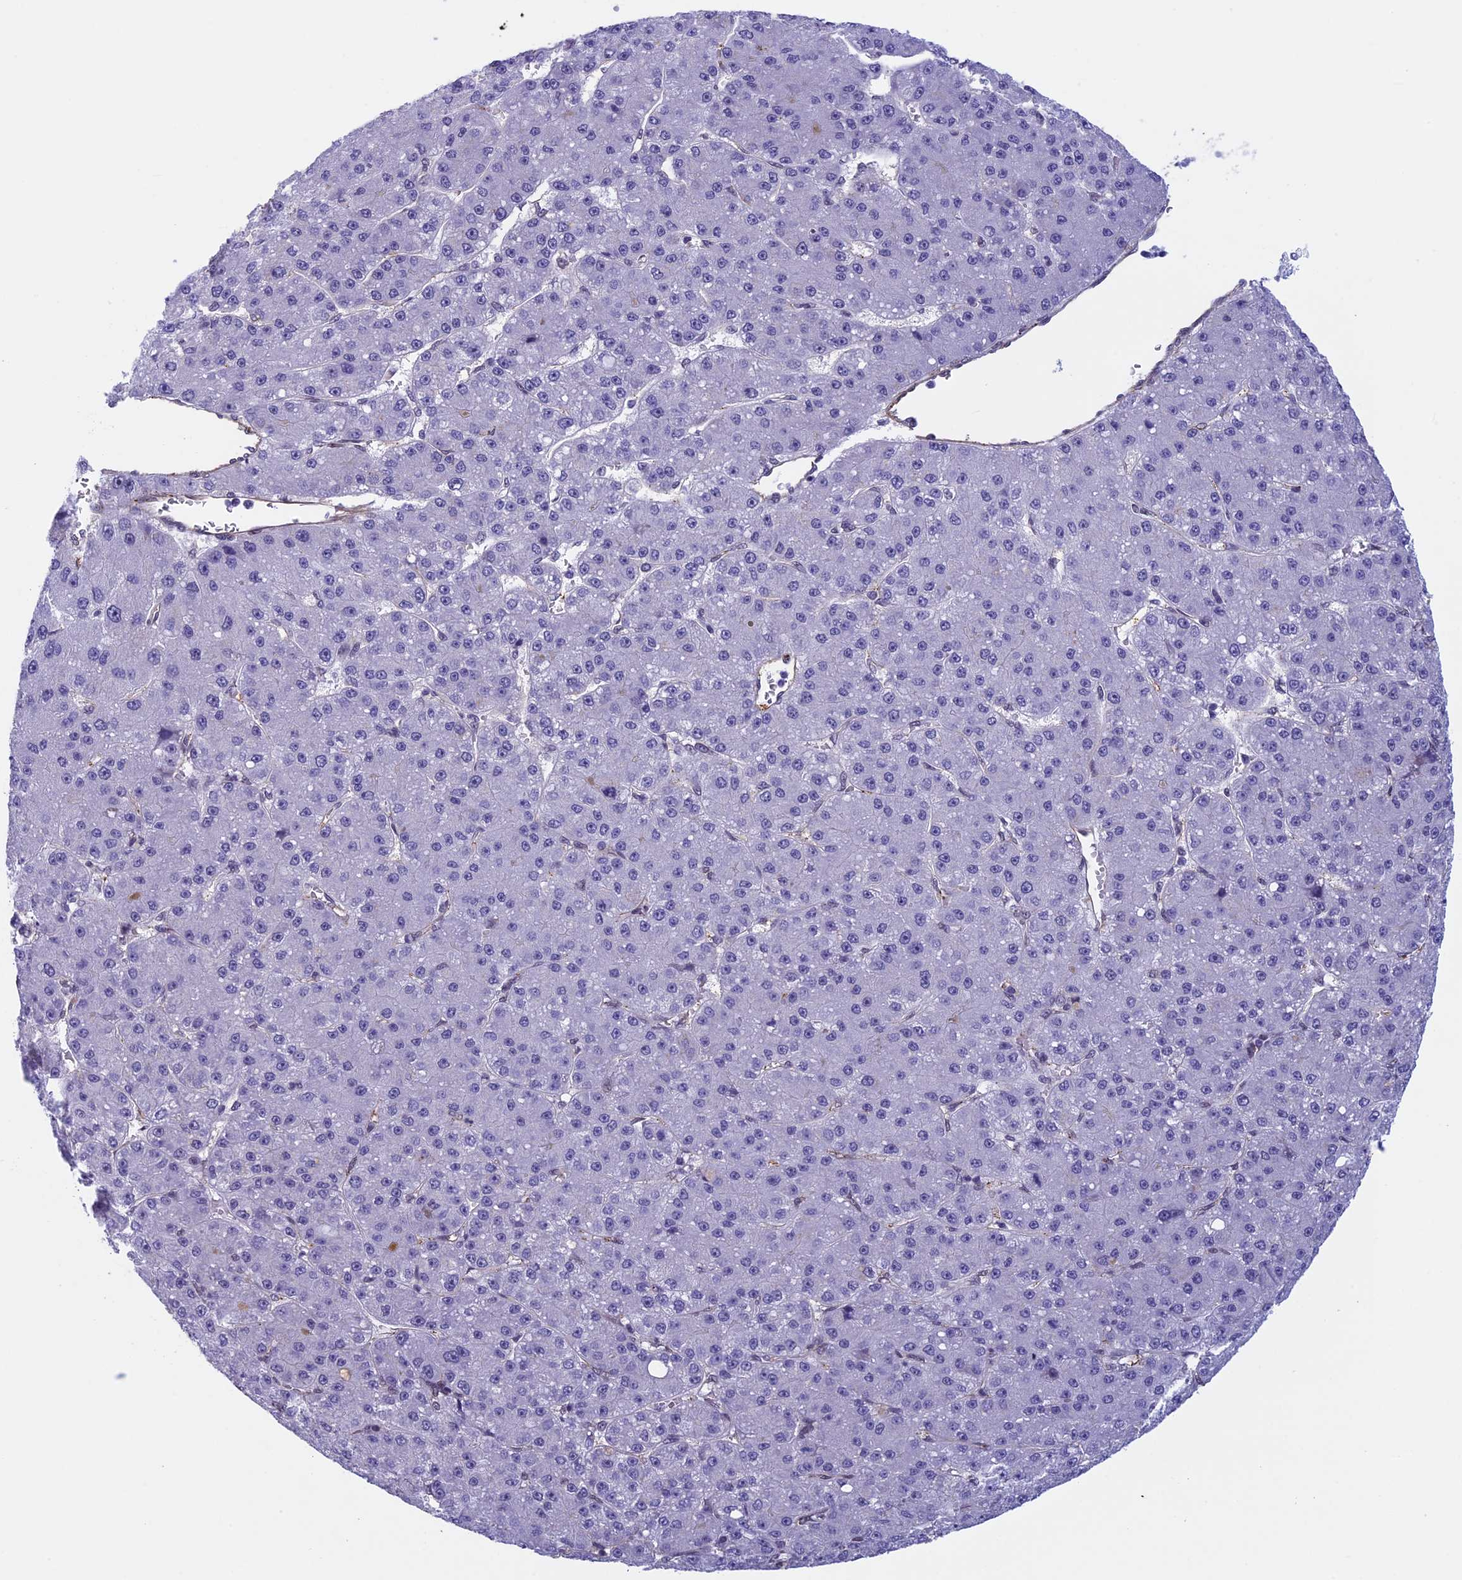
{"staining": {"intensity": "negative", "quantity": "none", "location": "none"}, "tissue": "liver cancer", "cell_type": "Tumor cells", "image_type": "cancer", "snomed": [{"axis": "morphology", "description": "Carcinoma, Hepatocellular, NOS"}, {"axis": "topography", "description": "Liver"}], "caption": "Immunohistochemical staining of liver hepatocellular carcinoma displays no significant expression in tumor cells.", "gene": "NIPBL", "patient": {"sex": "male", "age": 67}}